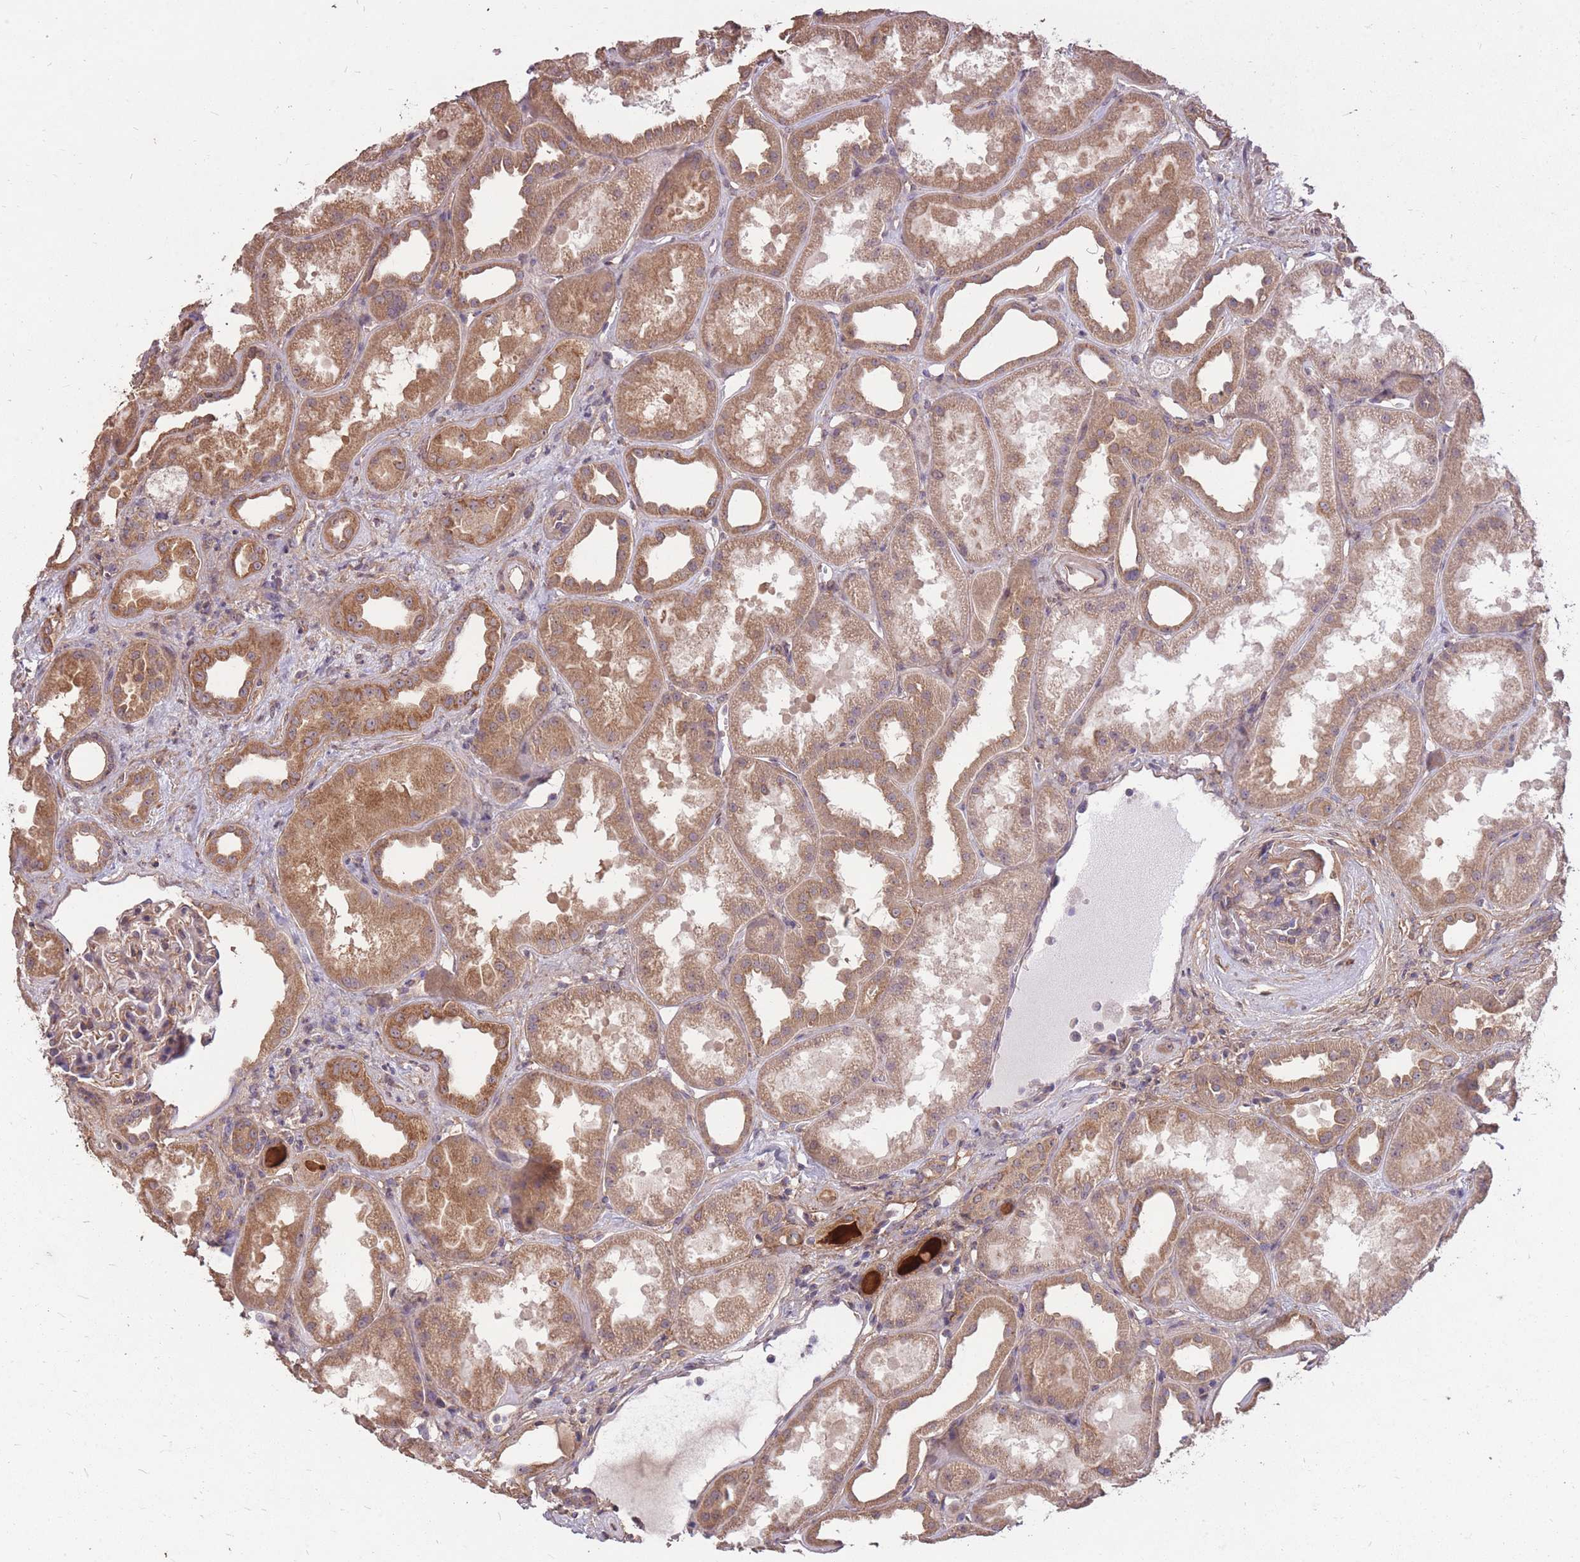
{"staining": {"intensity": "weak", "quantity": ">75%", "location": "cytoplasmic/membranous"}, "tissue": "kidney", "cell_type": "Cells in glomeruli", "image_type": "normal", "snomed": [{"axis": "morphology", "description": "Normal tissue, NOS"}, {"axis": "topography", "description": "Kidney"}], "caption": "A photomicrograph showing weak cytoplasmic/membranous positivity in approximately >75% of cells in glomeruli in normal kidney, as visualized by brown immunohistochemical staining.", "gene": "DYNC1LI2", "patient": {"sex": "male", "age": 61}}